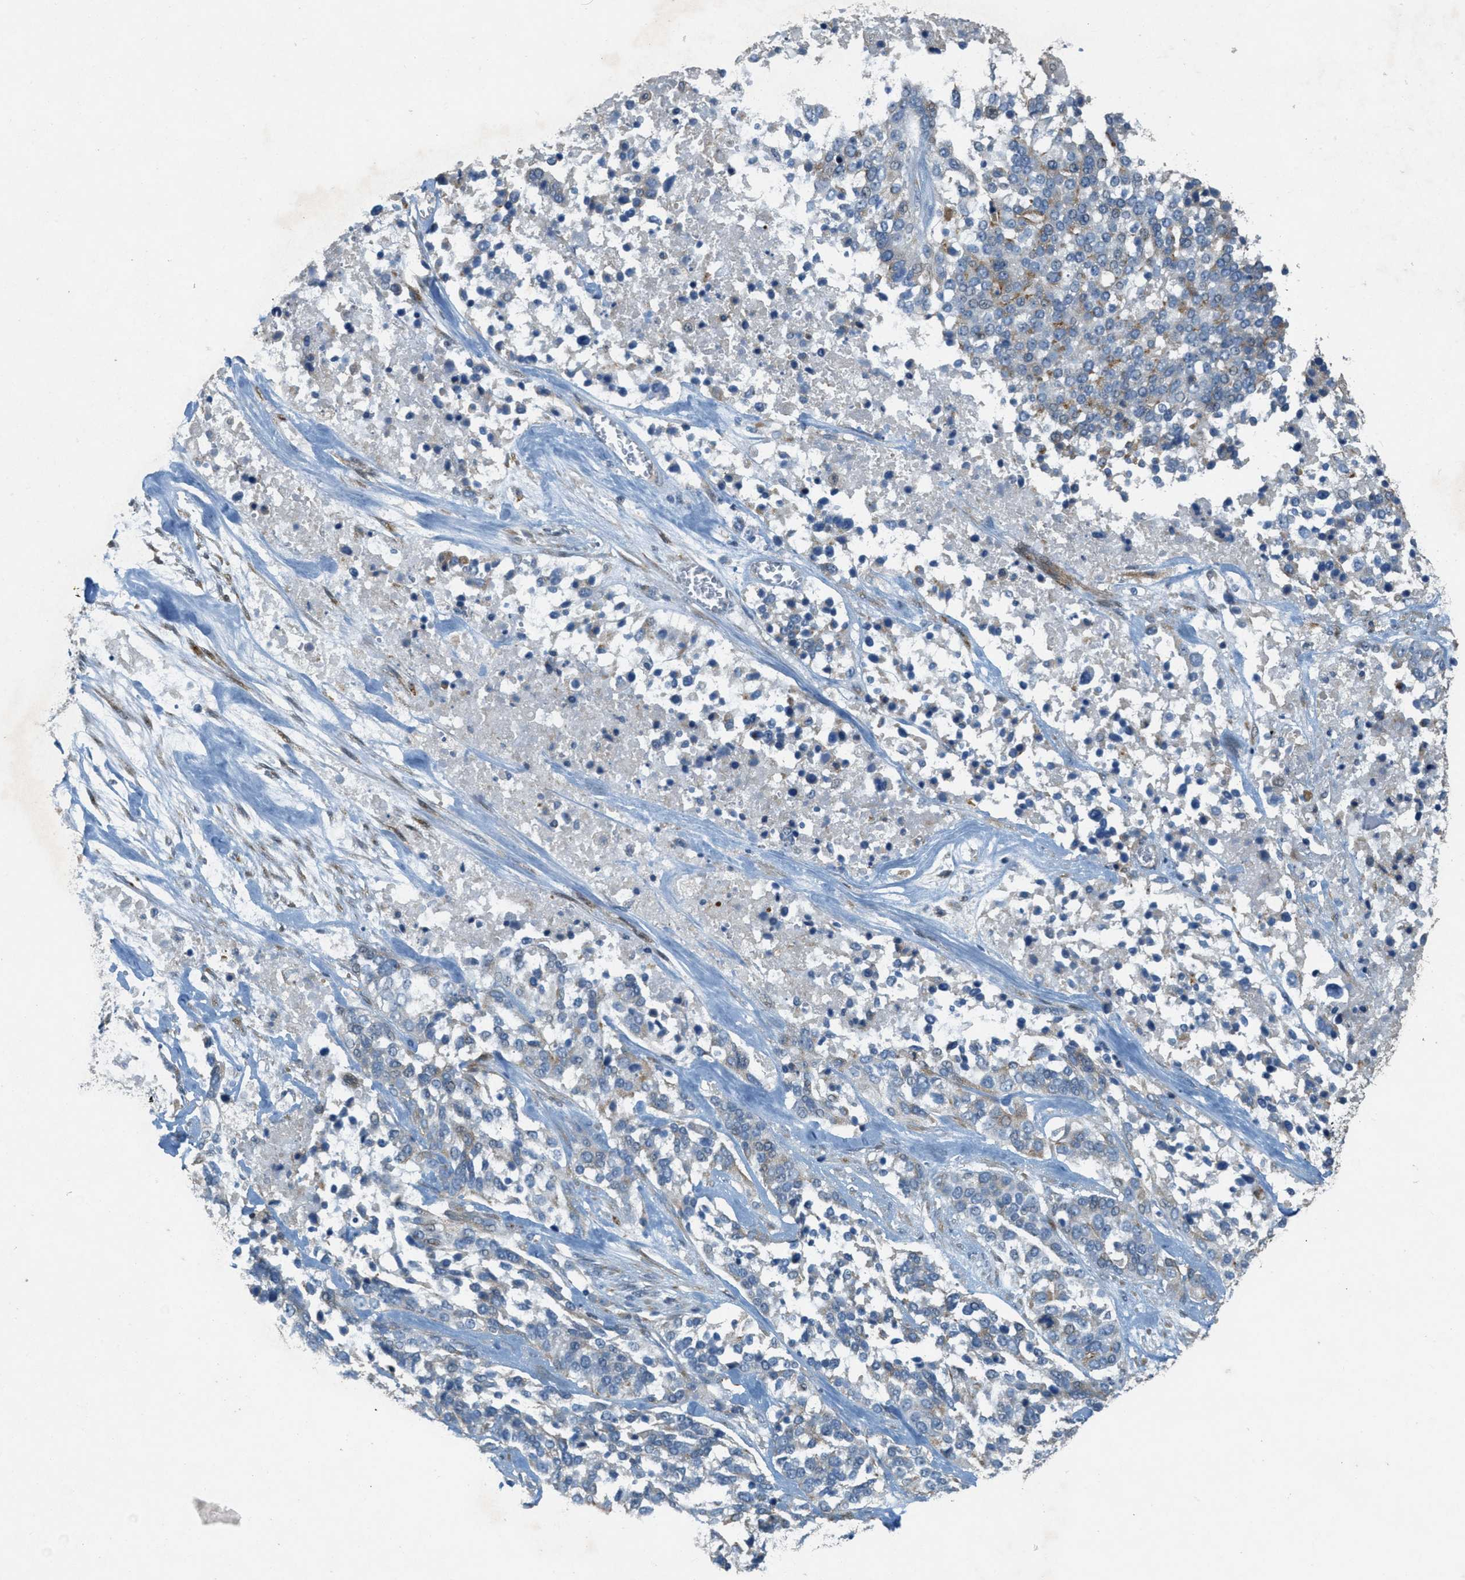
{"staining": {"intensity": "weak", "quantity": "<25%", "location": "cytoplasmic/membranous"}, "tissue": "ovarian cancer", "cell_type": "Tumor cells", "image_type": "cancer", "snomed": [{"axis": "morphology", "description": "Cystadenocarcinoma, serous, NOS"}, {"axis": "topography", "description": "Ovary"}], "caption": "IHC micrograph of neoplastic tissue: human serous cystadenocarcinoma (ovarian) stained with DAB demonstrates no significant protein staining in tumor cells.", "gene": "ADCY5", "patient": {"sex": "female", "age": 44}}